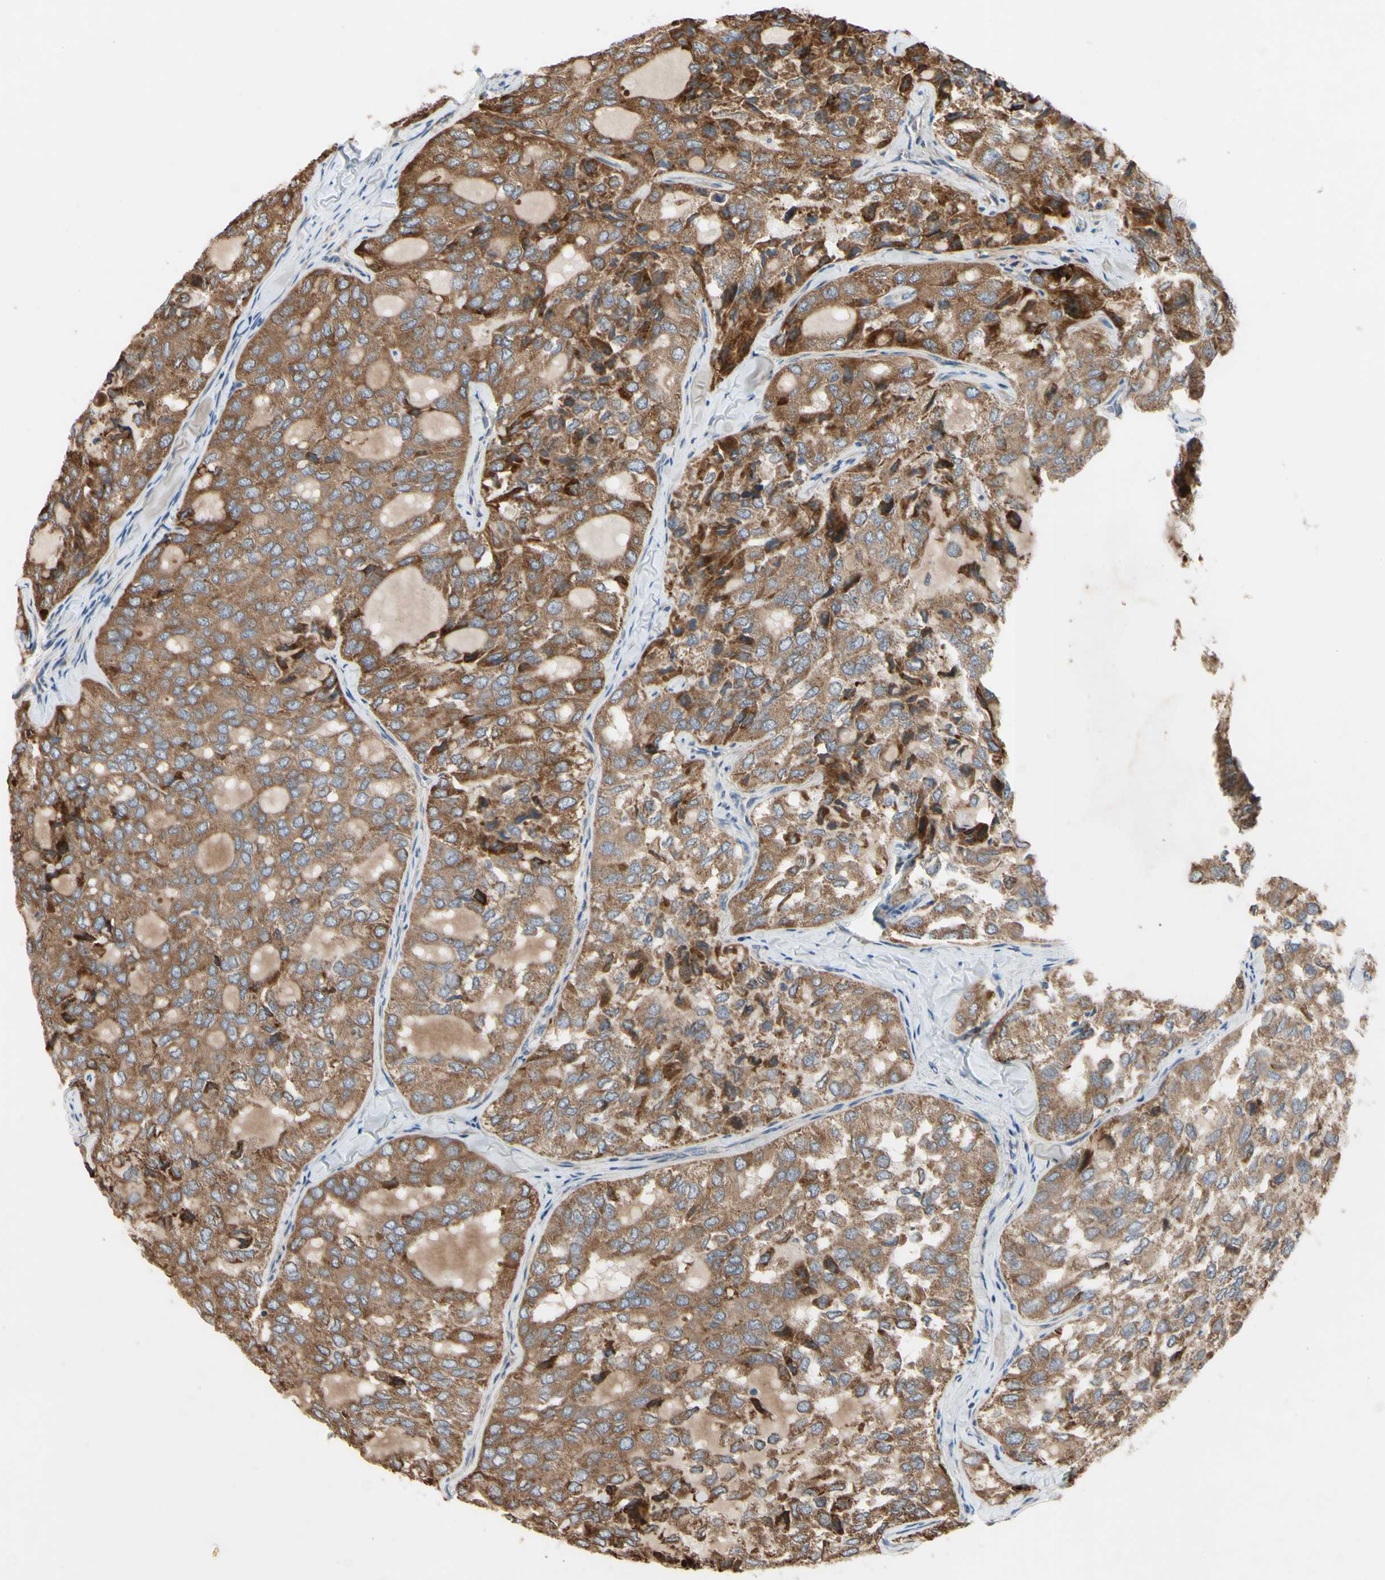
{"staining": {"intensity": "moderate", "quantity": ">75%", "location": "cytoplasmic/membranous"}, "tissue": "thyroid cancer", "cell_type": "Tumor cells", "image_type": "cancer", "snomed": [{"axis": "morphology", "description": "Follicular adenoma carcinoma, NOS"}, {"axis": "topography", "description": "Thyroid gland"}], "caption": "A brown stain highlights moderate cytoplasmic/membranous expression of a protein in human thyroid cancer tumor cells.", "gene": "XIAP", "patient": {"sex": "male", "age": 75}}